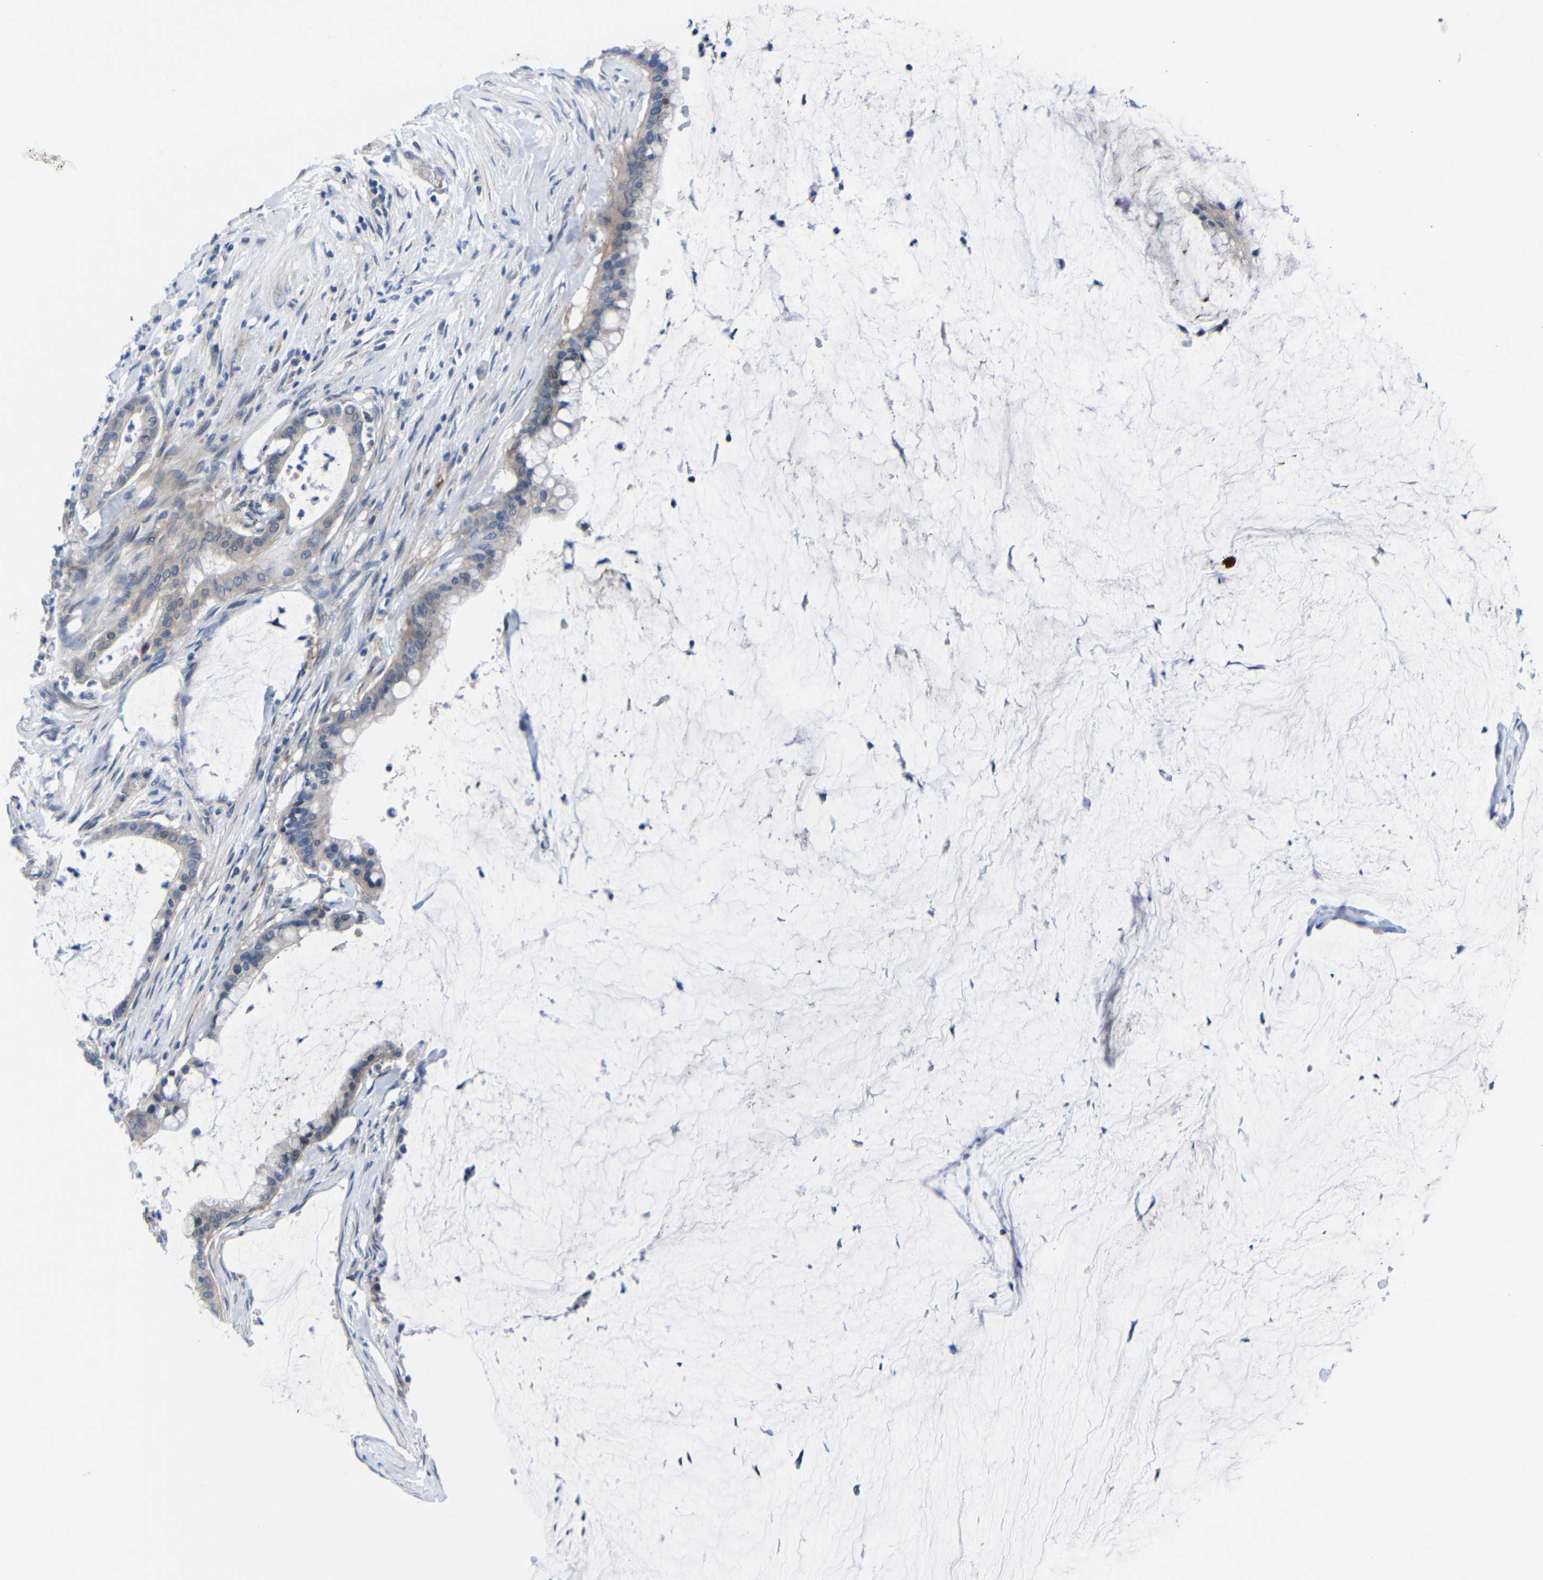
{"staining": {"intensity": "negative", "quantity": "none", "location": "none"}, "tissue": "pancreatic cancer", "cell_type": "Tumor cells", "image_type": "cancer", "snomed": [{"axis": "morphology", "description": "Adenocarcinoma, NOS"}, {"axis": "topography", "description": "Pancreas"}], "caption": "Tumor cells are negative for brown protein staining in pancreatic cancer. (IHC, brightfield microscopy, high magnification).", "gene": "CMTM1", "patient": {"sex": "male", "age": 41}}